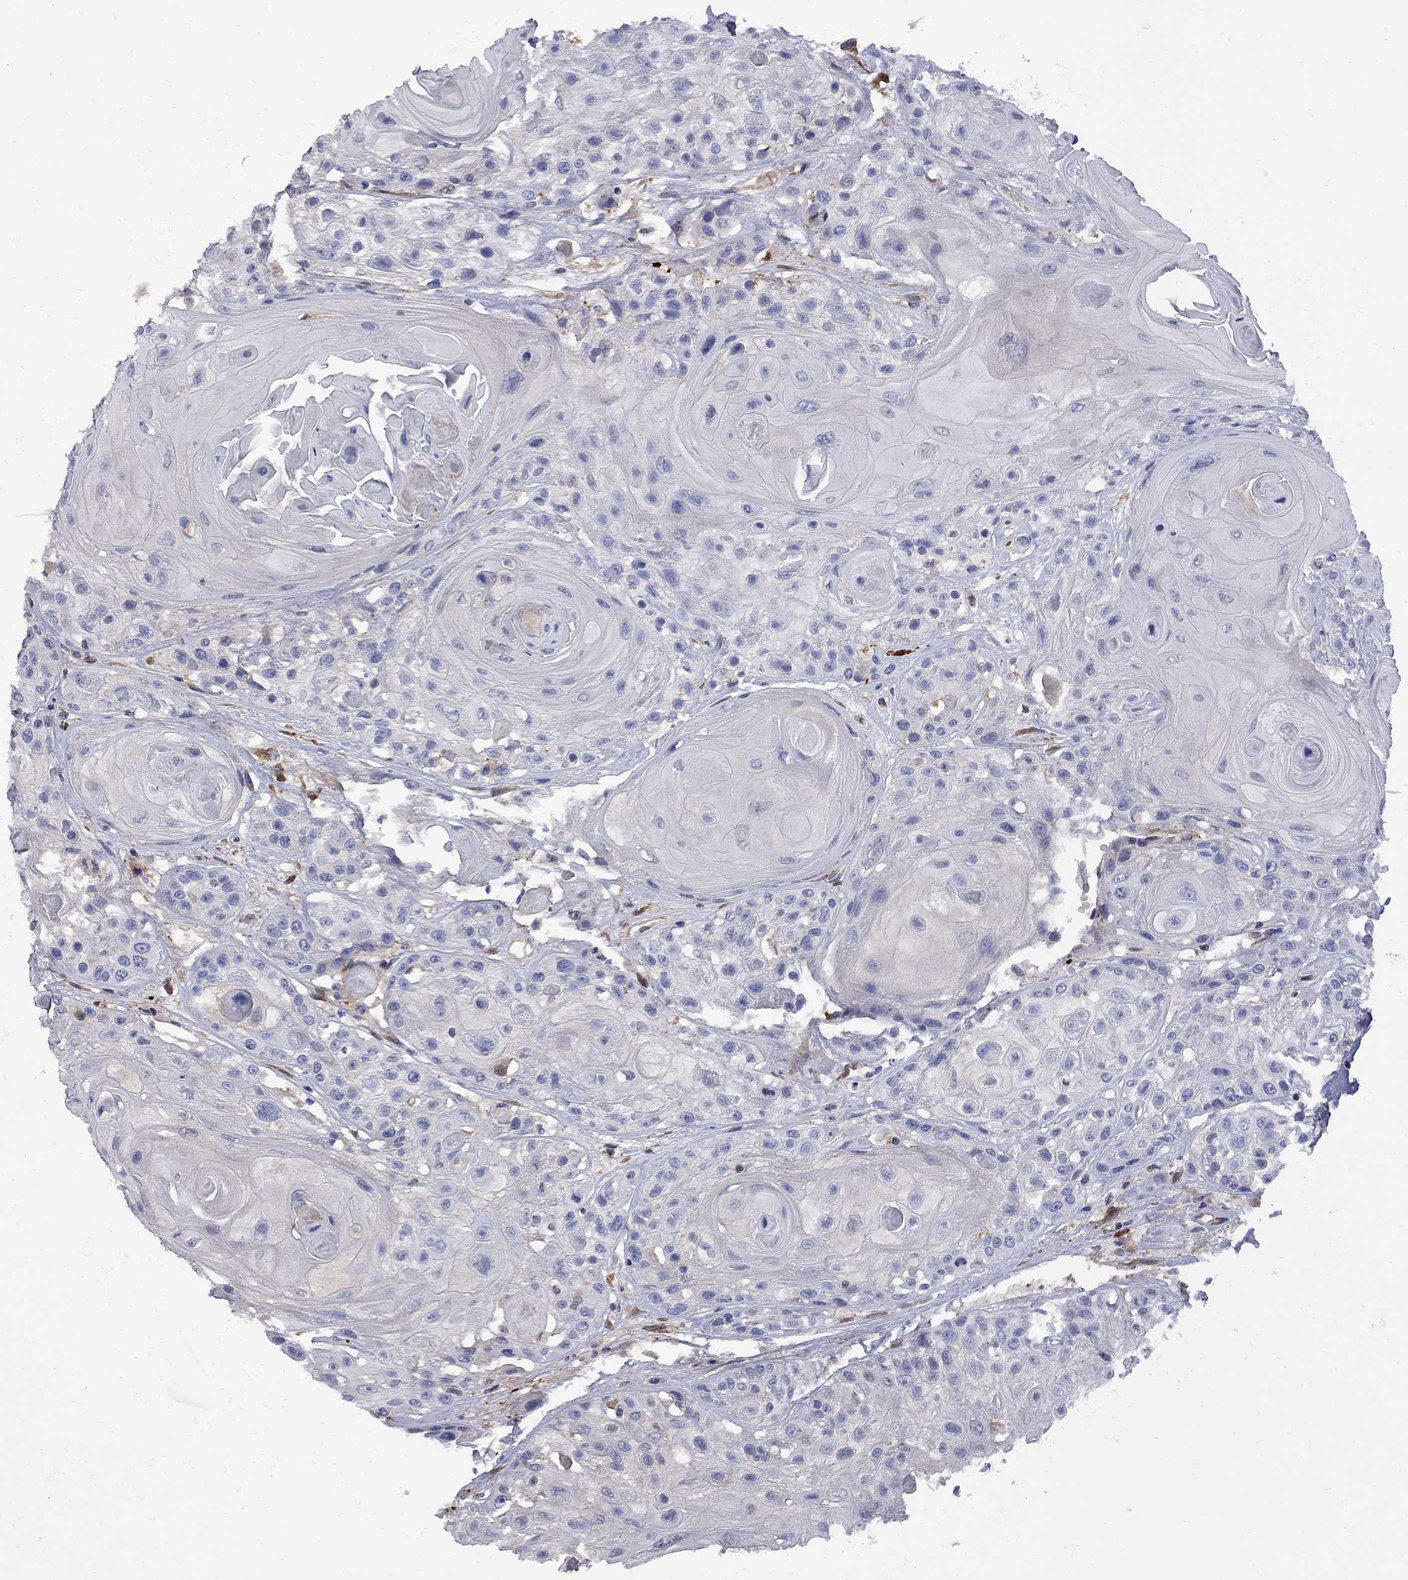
{"staining": {"intensity": "negative", "quantity": "none", "location": "none"}, "tissue": "head and neck cancer", "cell_type": "Tumor cells", "image_type": "cancer", "snomed": [{"axis": "morphology", "description": "Squamous cell carcinoma, NOS"}, {"axis": "topography", "description": "Head-Neck"}], "caption": "Histopathology image shows no protein staining in tumor cells of head and neck squamous cell carcinoma tissue.", "gene": "MTHFR", "patient": {"sex": "female", "age": 59}}